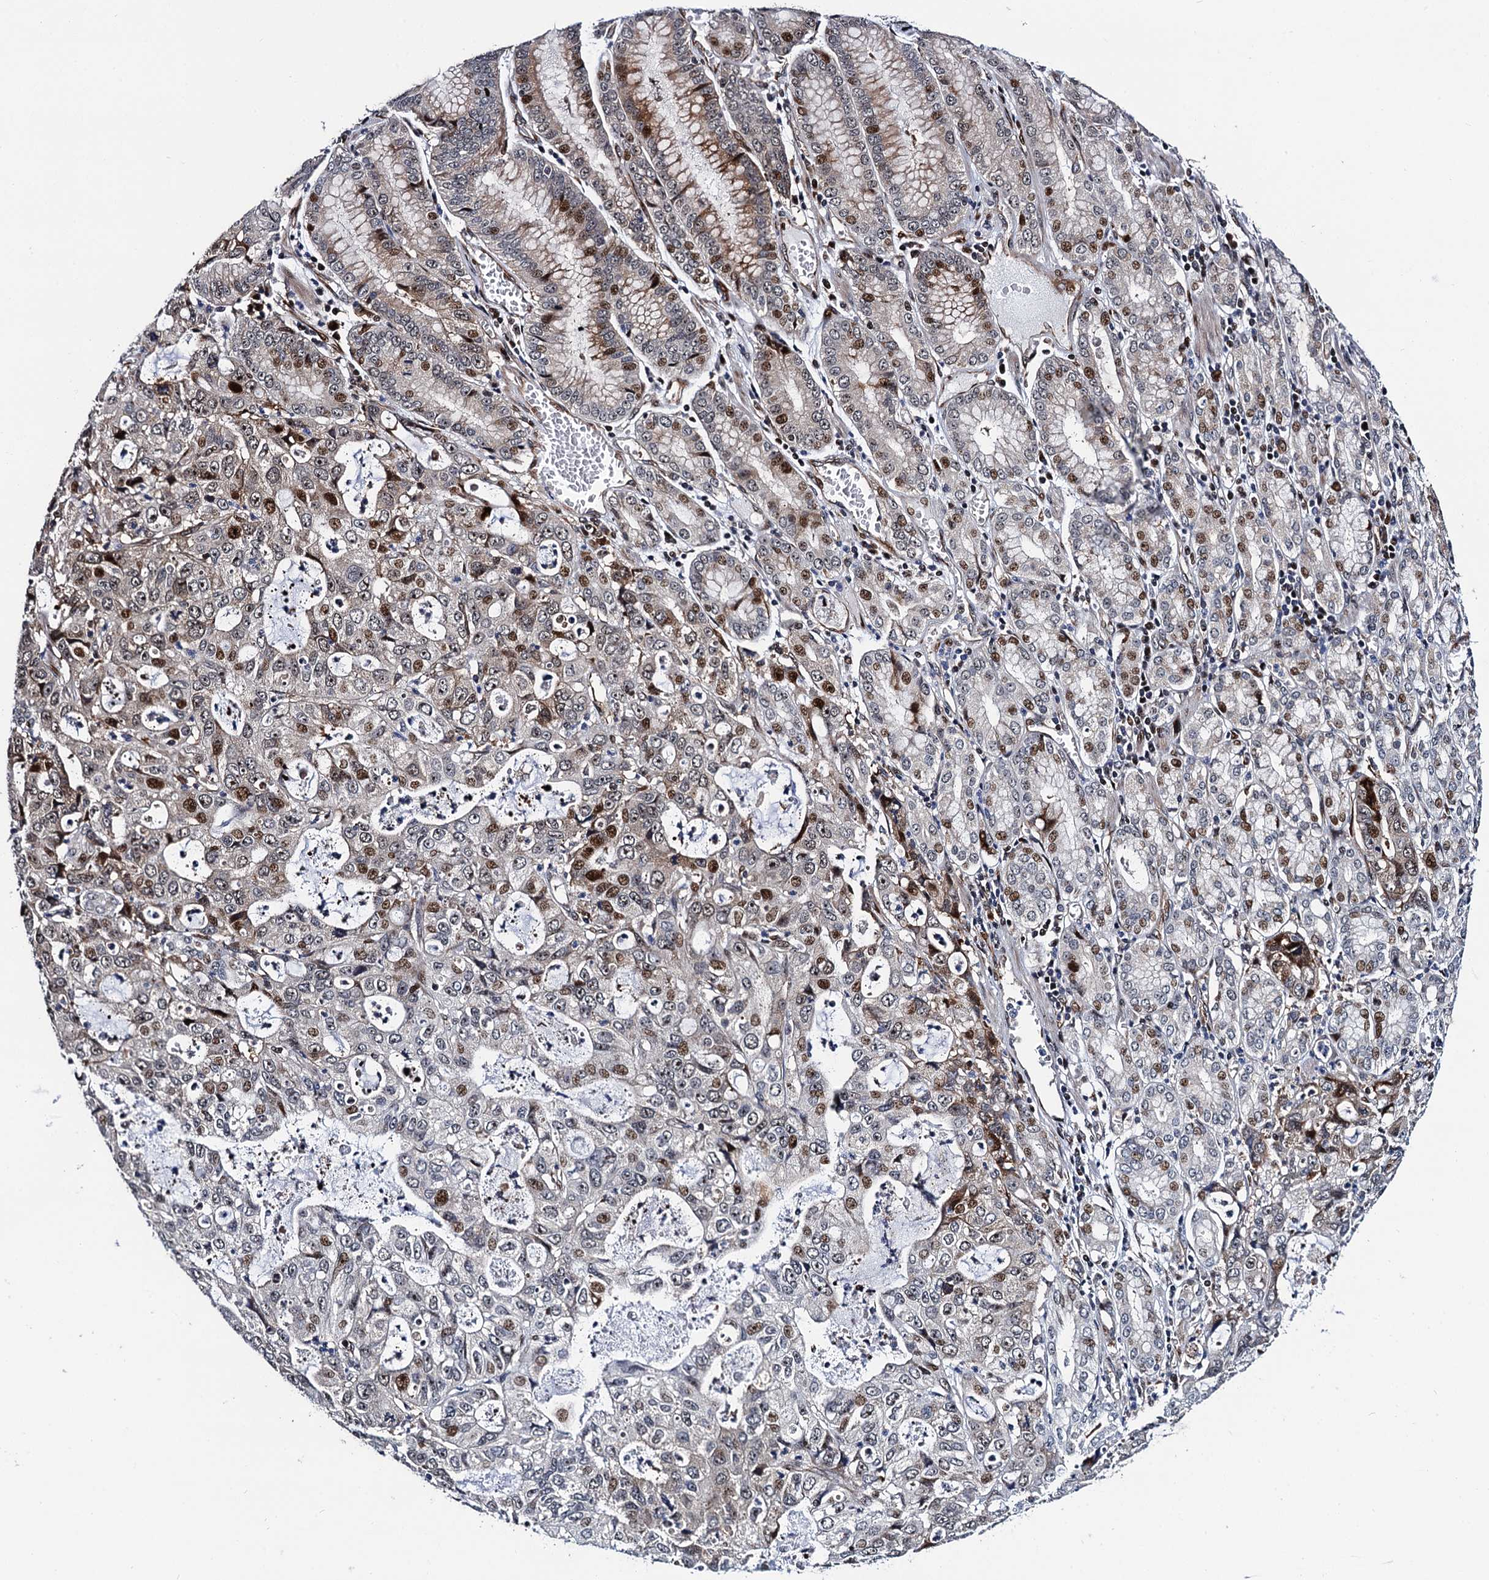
{"staining": {"intensity": "moderate", "quantity": "<25%", "location": "nuclear"}, "tissue": "stomach cancer", "cell_type": "Tumor cells", "image_type": "cancer", "snomed": [{"axis": "morphology", "description": "Adenocarcinoma, NOS"}, {"axis": "topography", "description": "Stomach, upper"}], "caption": "Protein staining by IHC exhibits moderate nuclear positivity in about <25% of tumor cells in stomach adenocarcinoma.", "gene": "TRMT112", "patient": {"sex": "female", "age": 52}}